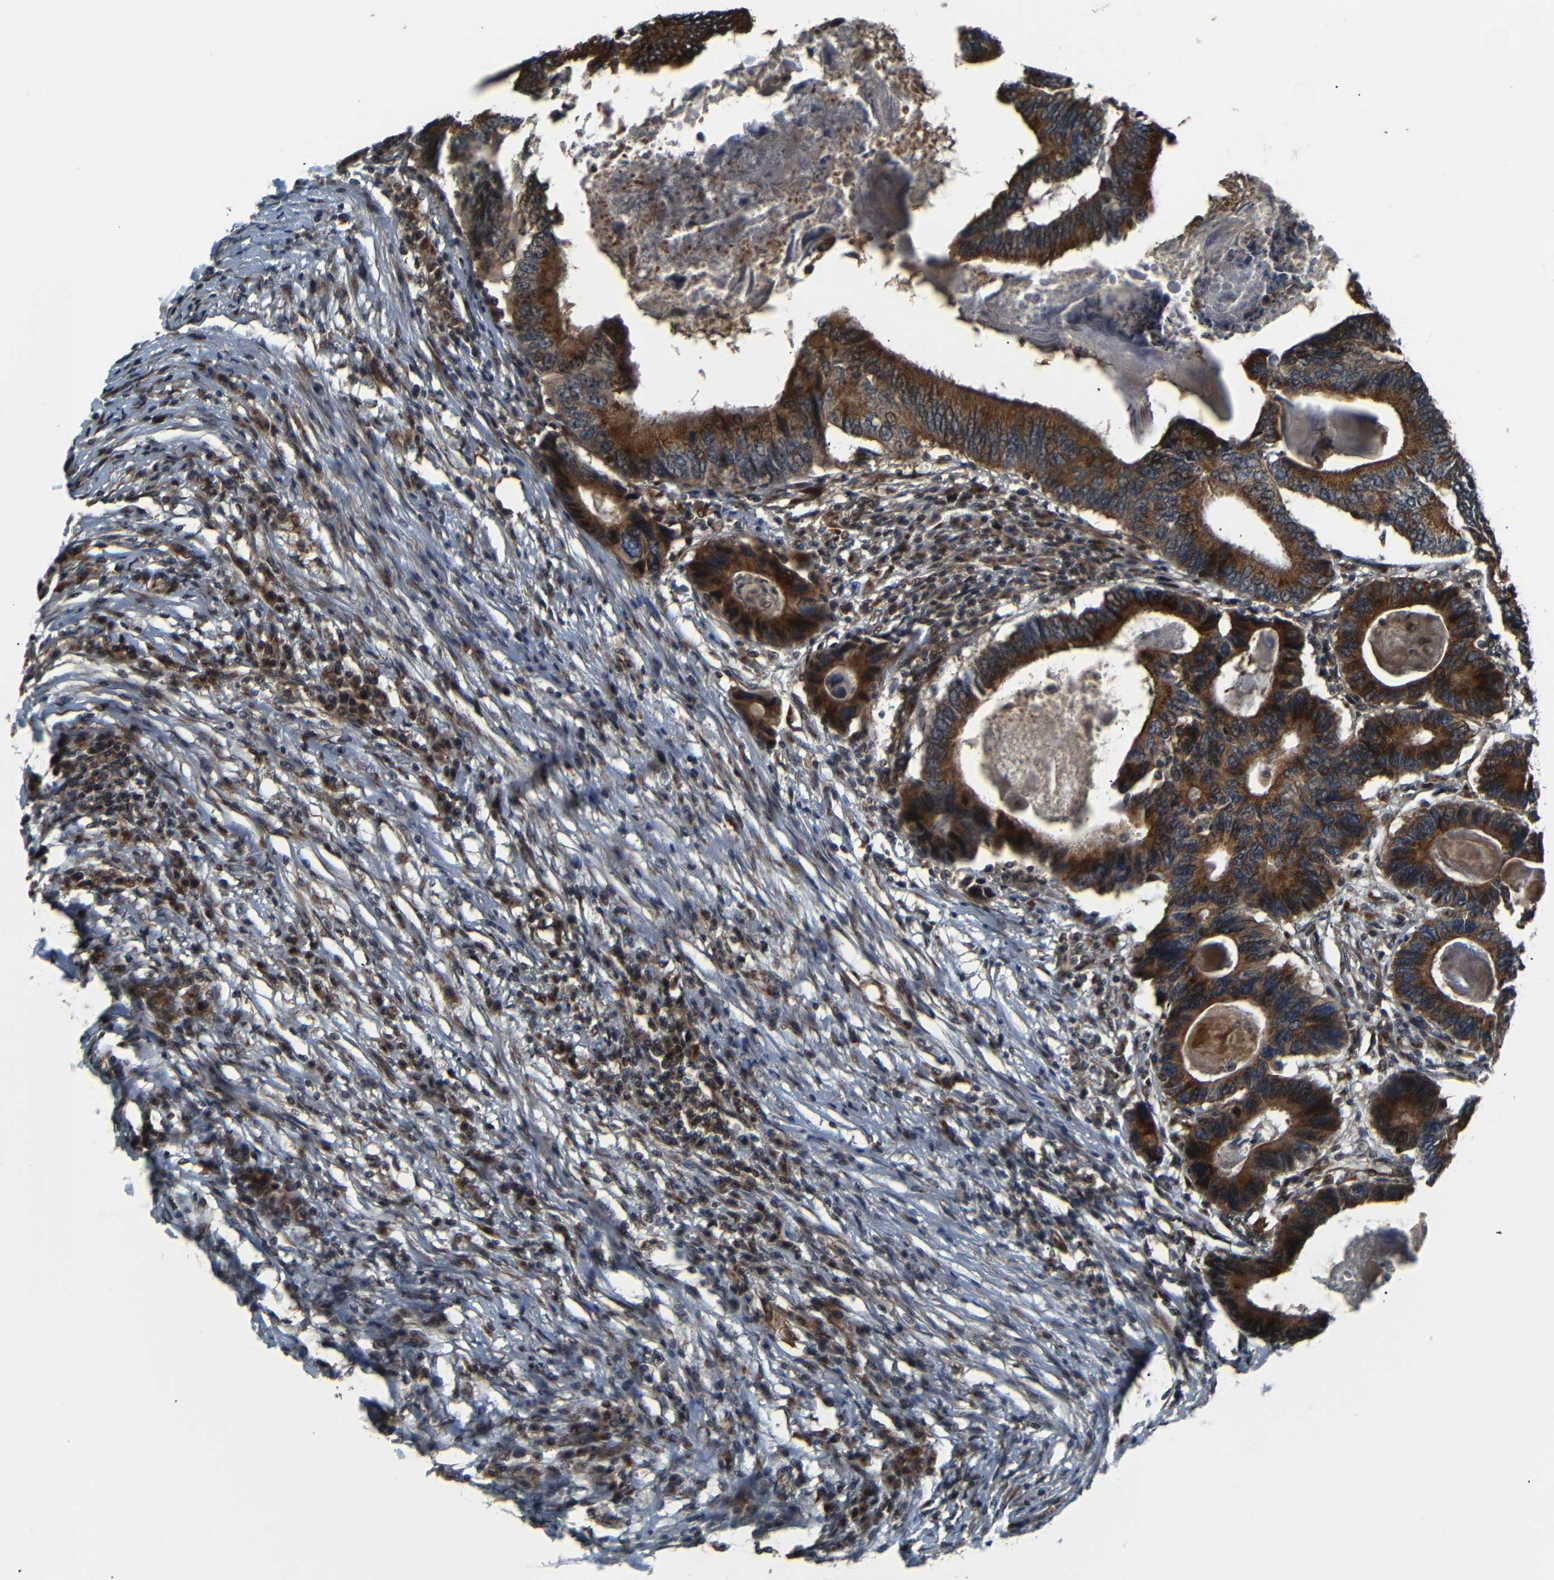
{"staining": {"intensity": "strong", "quantity": ">75%", "location": "cytoplasmic/membranous,nuclear"}, "tissue": "colorectal cancer", "cell_type": "Tumor cells", "image_type": "cancer", "snomed": [{"axis": "morphology", "description": "Adenocarcinoma, NOS"}, {"axis": "topography", "description": "Colon"}], "caption": "The photomicrograph exhibits a brown stain indicating the presence of a protein in the cytoplasmic/membranous and nuclear of tumor cells in adenocarcinoma (colorectal).", "gene": "AKAP9", "patient": {"sex": "female", "age": 78}}